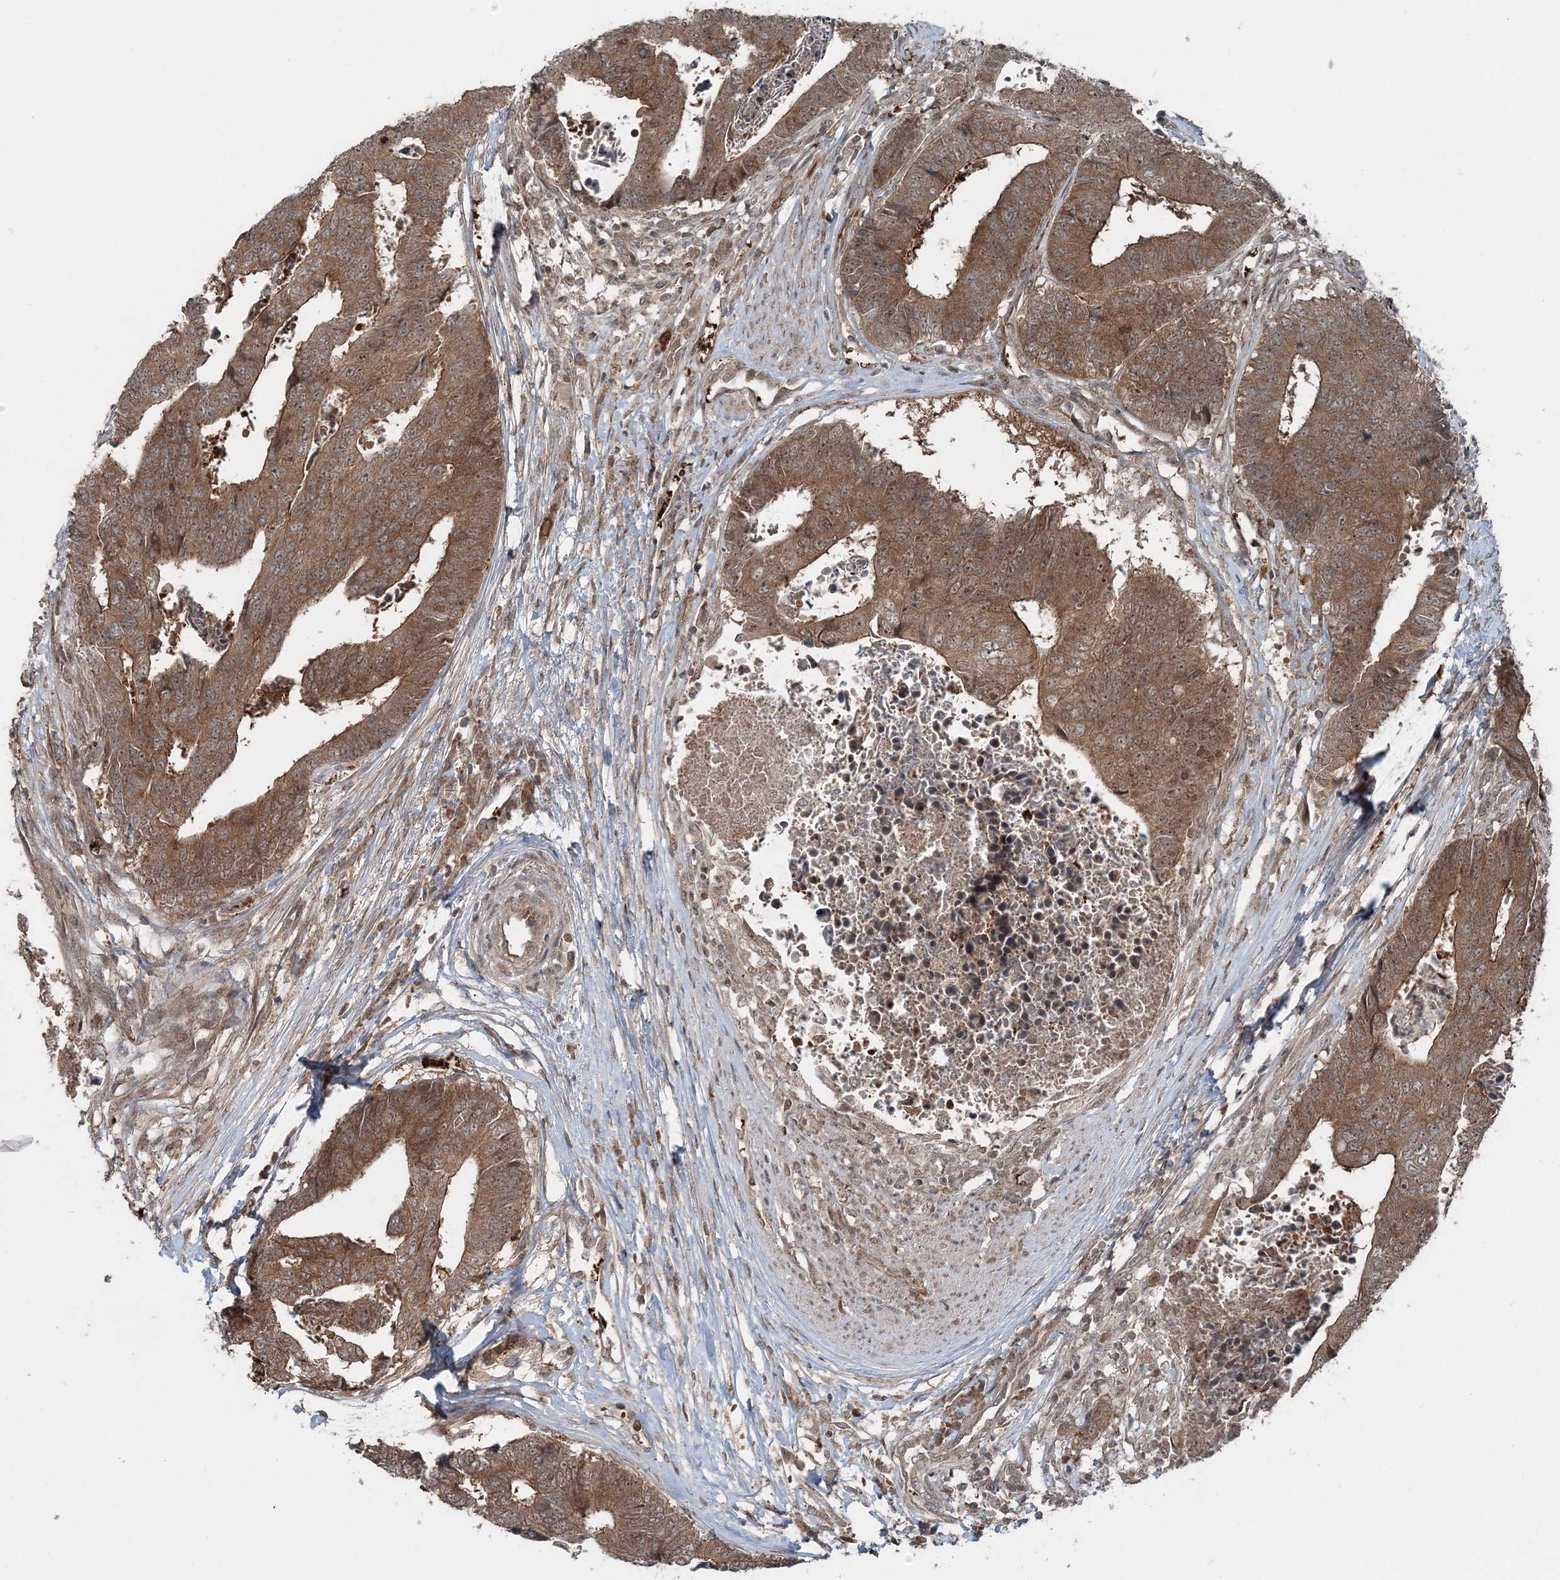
{"staining": {"intensity": "moderate", "quantity": ">75%", "location": "cytoplasmic/membranous"}, "tissue": "colorectal cancer", "cell_type": "Tumor cells", "image_type": "cancer", "snomed": [{"axis": "morphology", "description": "Adenocarcinoma, NOS"}, {"axis": "topography", "description": "Rectum"}], "caption": "A brown stain labels moderate cytoplasmic/membranous staining of a protein in human colorectal cancer tumor cells.", "gene": "FBXL17", "patient": {"sex": "male", "age": 84}}